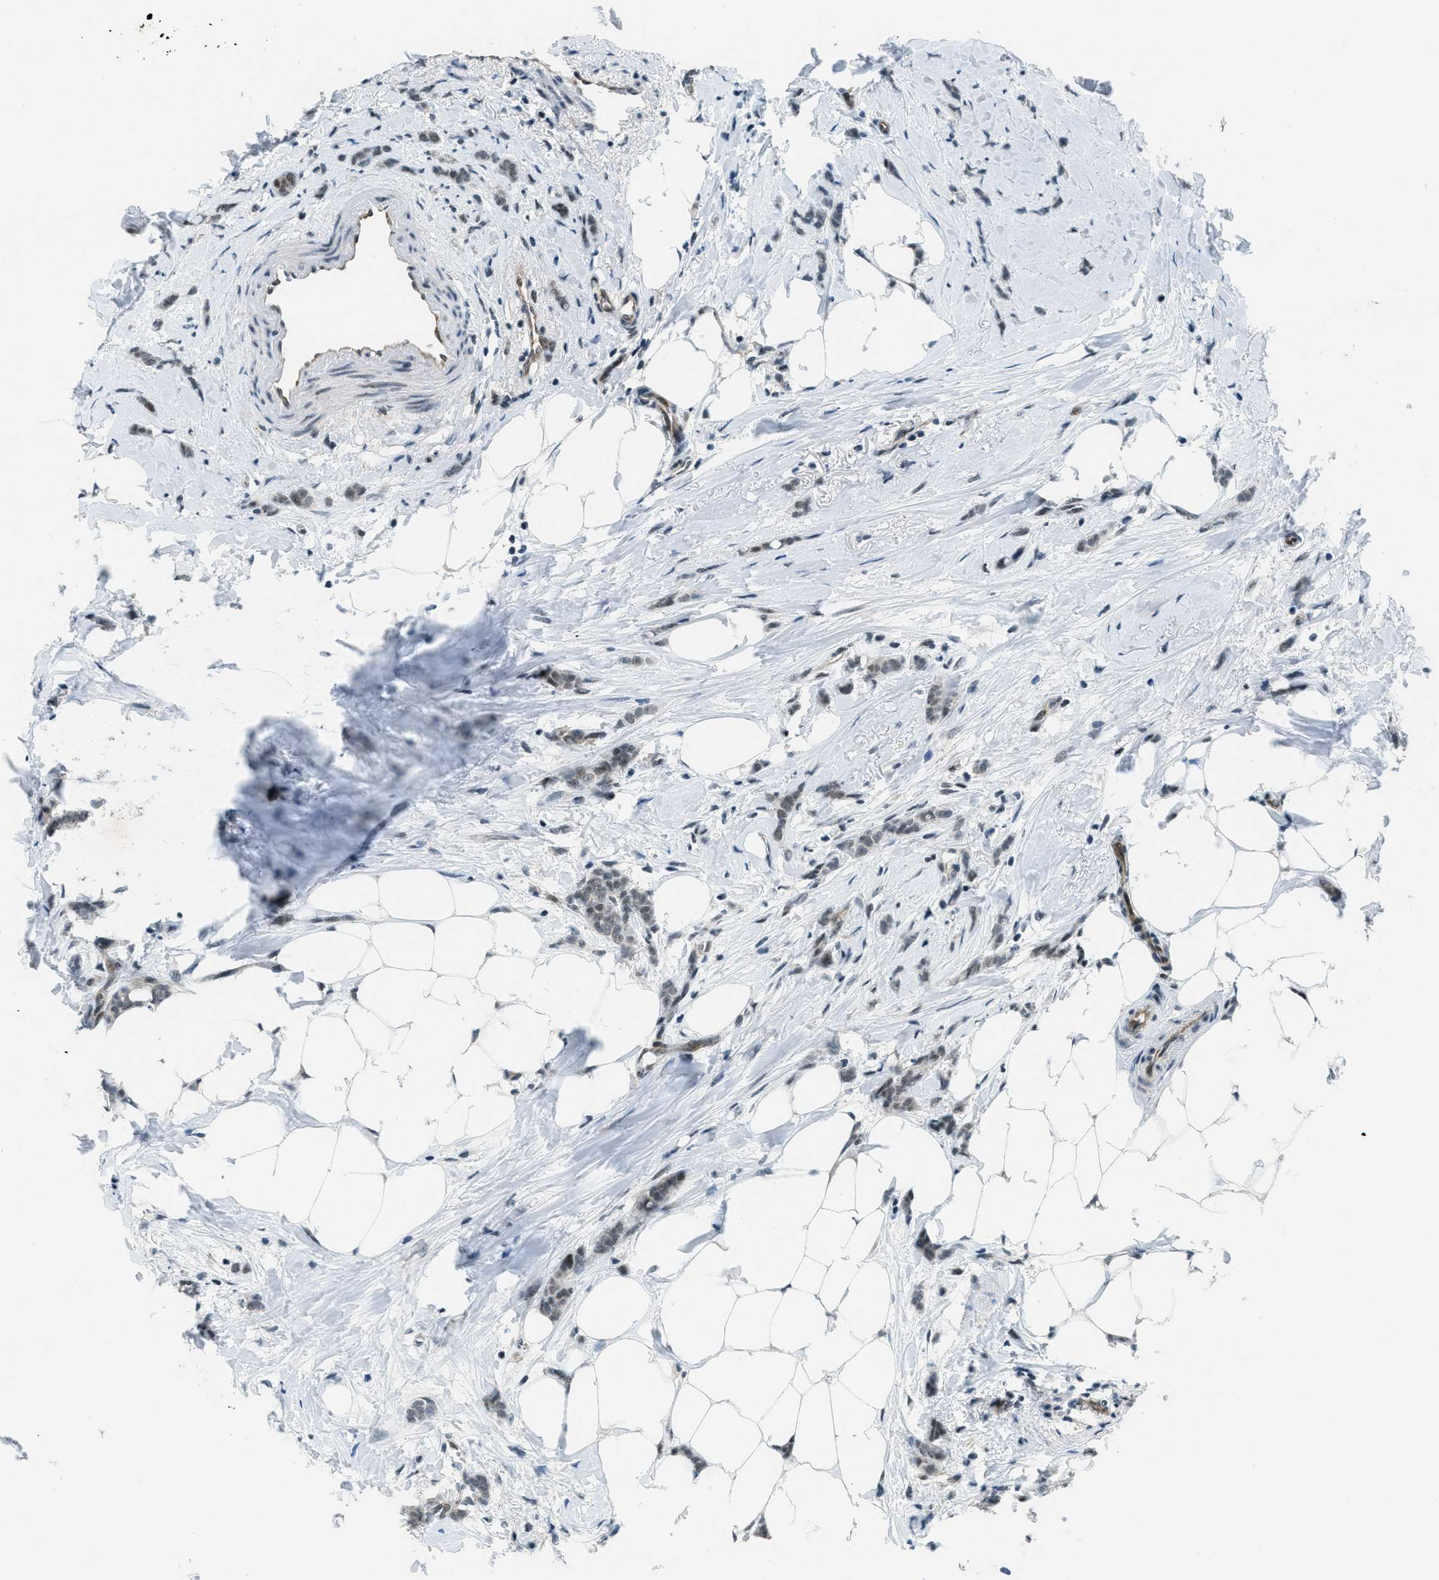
{"staining": {"intensity": "weak", "quantity": "25%-75%", "location": "nuclear"}, "tissue": "breast cancer", "cell_type": "Tumor cells", "image_type": "cancer", "snomed": [{"axis": "morphology", "description": "Lobular carcinoma, in situ"}, {"axis": "morphology", "description": "Lobular carcinoma"}, {"axis": "topography", "description": "Breast"}], "caption": "IHC staining of lobular carcinoma in situ (breast), which exhibits low levels of weak nuclear staining in about 25%-75% of tumor cells indicating weak nuclear protein staining. The staining was performed using DAB (brown) for protein detection and nuclei were counterstained in hematoxylin (blue).", "gene": "KLF6", "patient": {"sex": "female", "age": 41}}